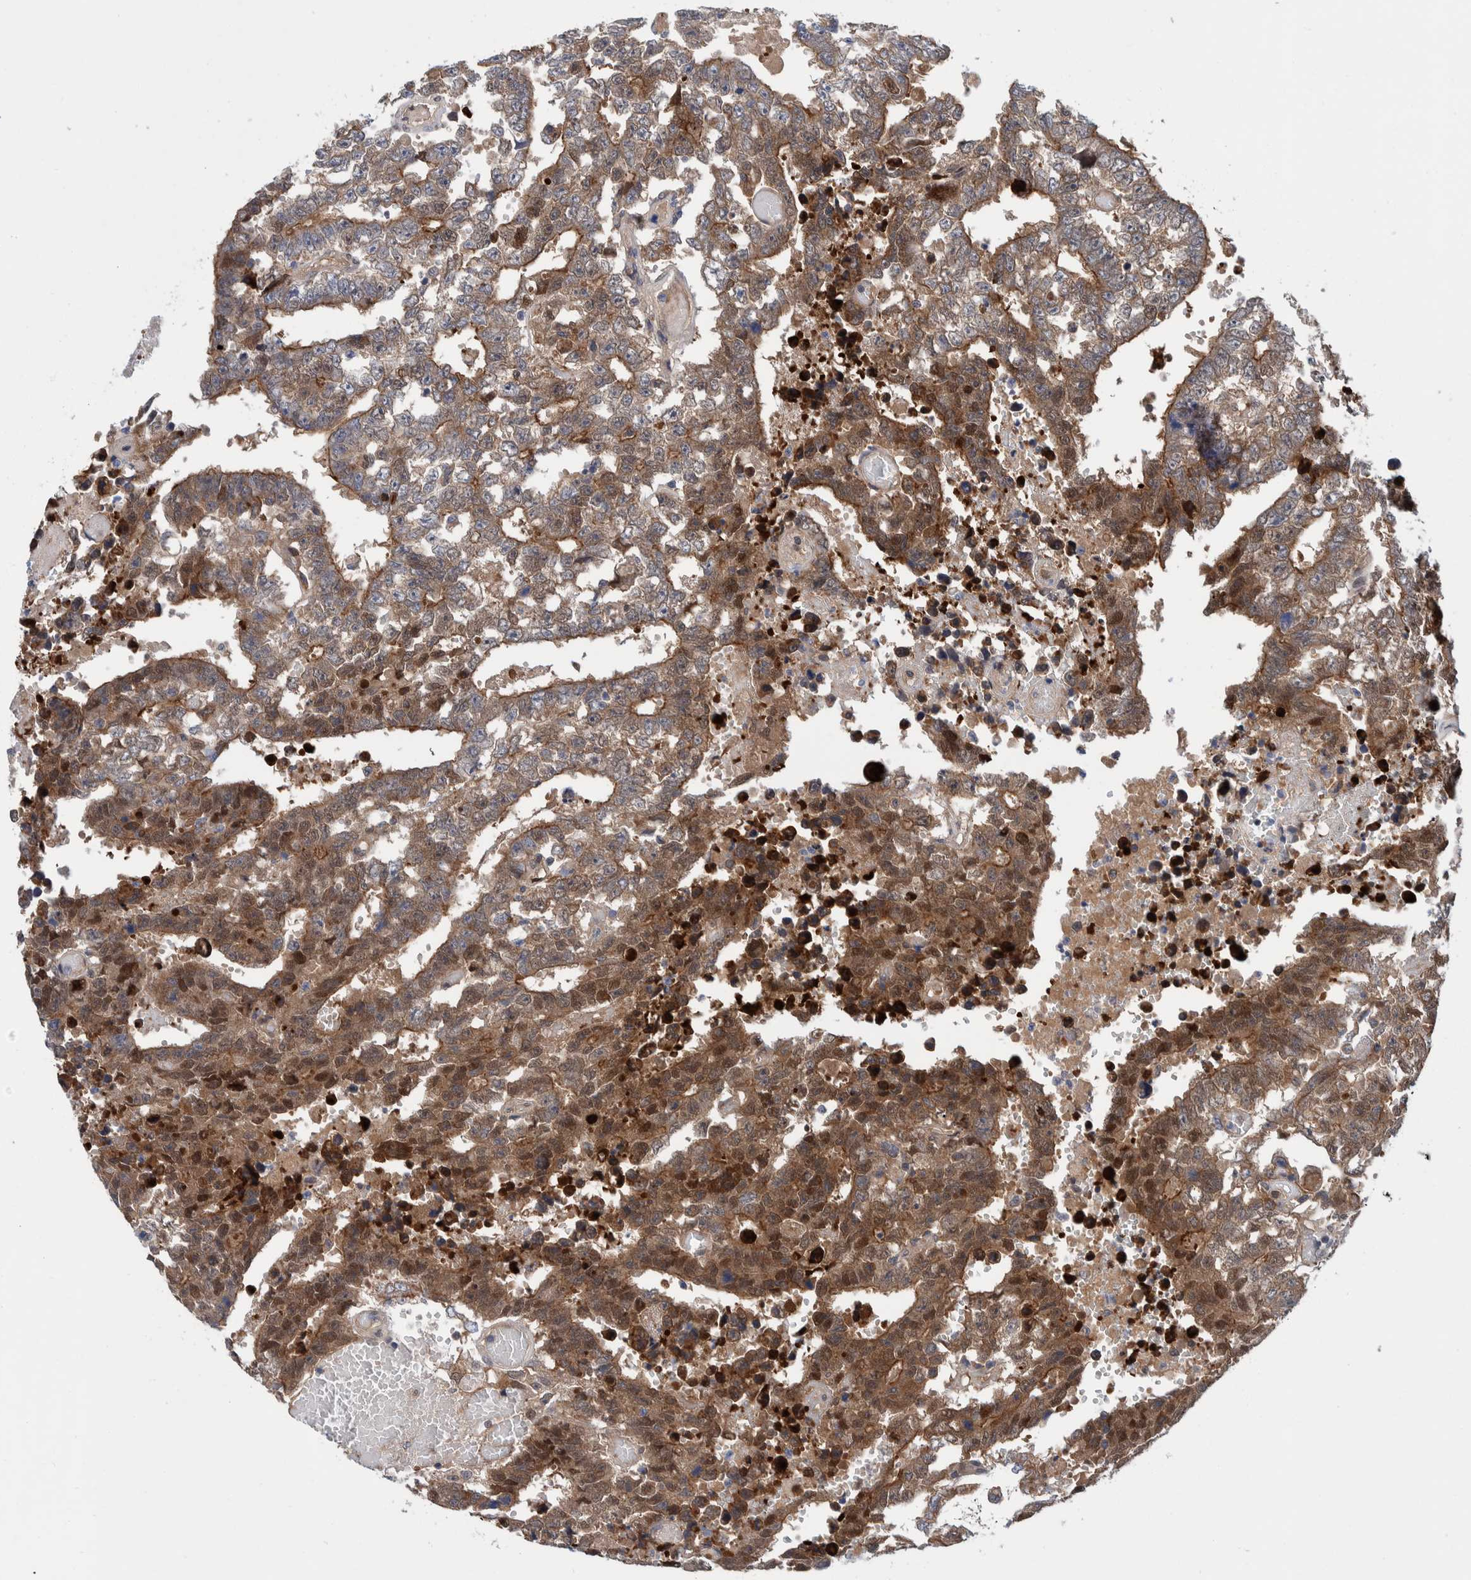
{"staining": {"intensity": "moderate", "quantity": ">75%", "location": "cytoplasmic/membranous,nuclear"}, "tissue": "testis cancer", "cell_type": "Tumor cells", "image_type": "cancer", "snomed": [{"axis": "morphology", "description": "Carcinoma, Embryonal, NOS"}, {"axis": "topography", "description": "Testis"}], "caption": "Protein expression by IHC exhibits moderate cytoplasmic/membranous and nuclear expression in about >75% of tumor cells in testis embryonal carcinoma. (DAB (3,3'-diaminobenzidine) IHC, brown staining for protein, blue staining for nuclei).", "gene": "PFAS", "patient": {"sex": "male", "age": 25}}